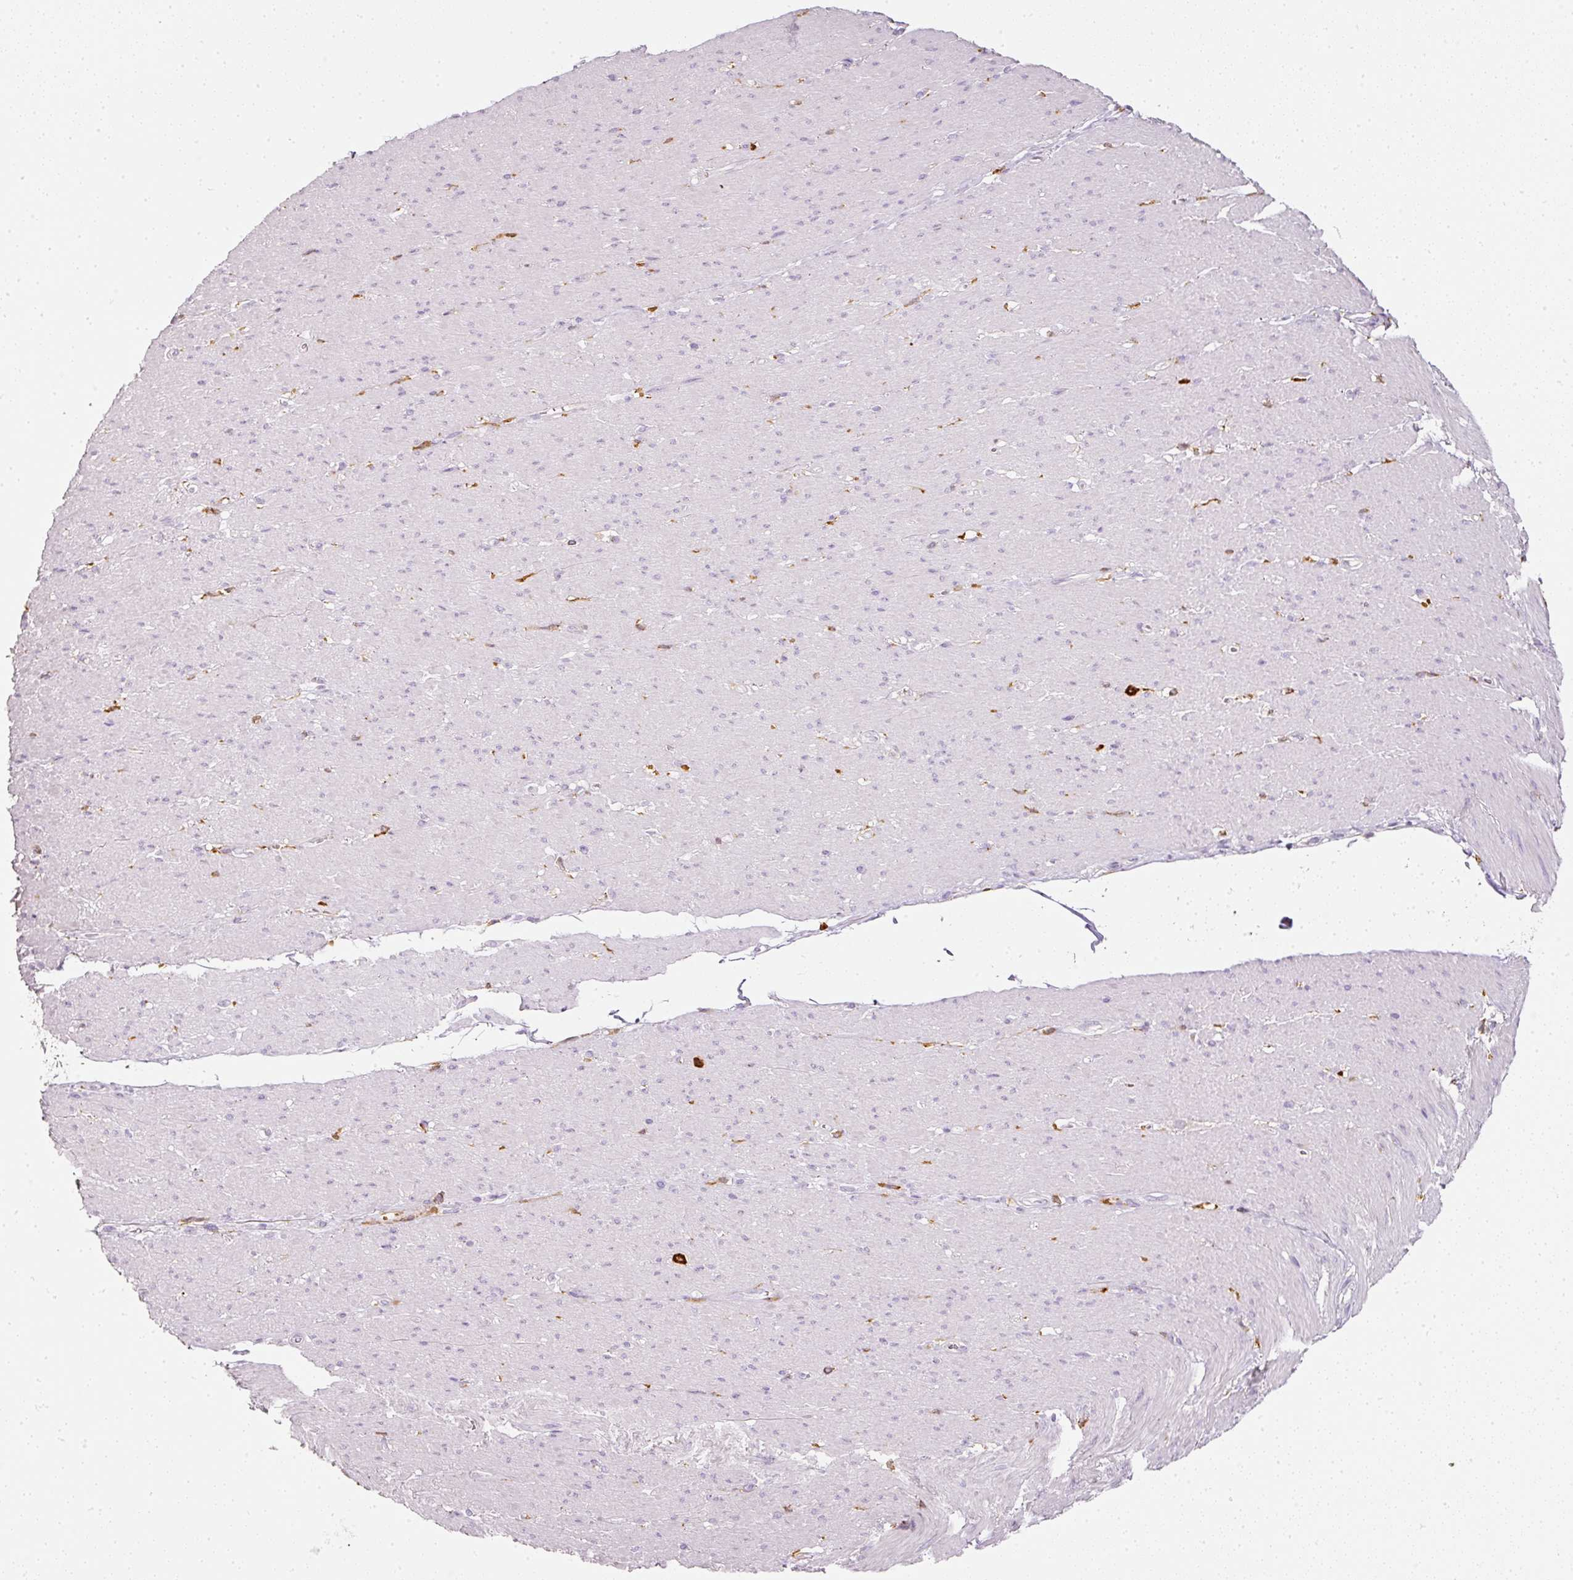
{"staining": {"intensity": "negative", "quantity": "none", "location": "none"}, "tissue": "smooth muscle", "cell_type": "Smooth muscle cells", "image_type": "normal", "snomed": [{"axis": "morphology", "description": "Normal tissue, NOS"}, {"axis": "topography", "description": "Smooth muscle"}, {"axis": "topography", "description": "Rectum"}], "caption": "Immunohistochemistry (IHC) of normal human smooth muscle displays no staining in smooth muscle cells.", "gene": "EVL", "patient": {"sex": "male", "age": 53}}